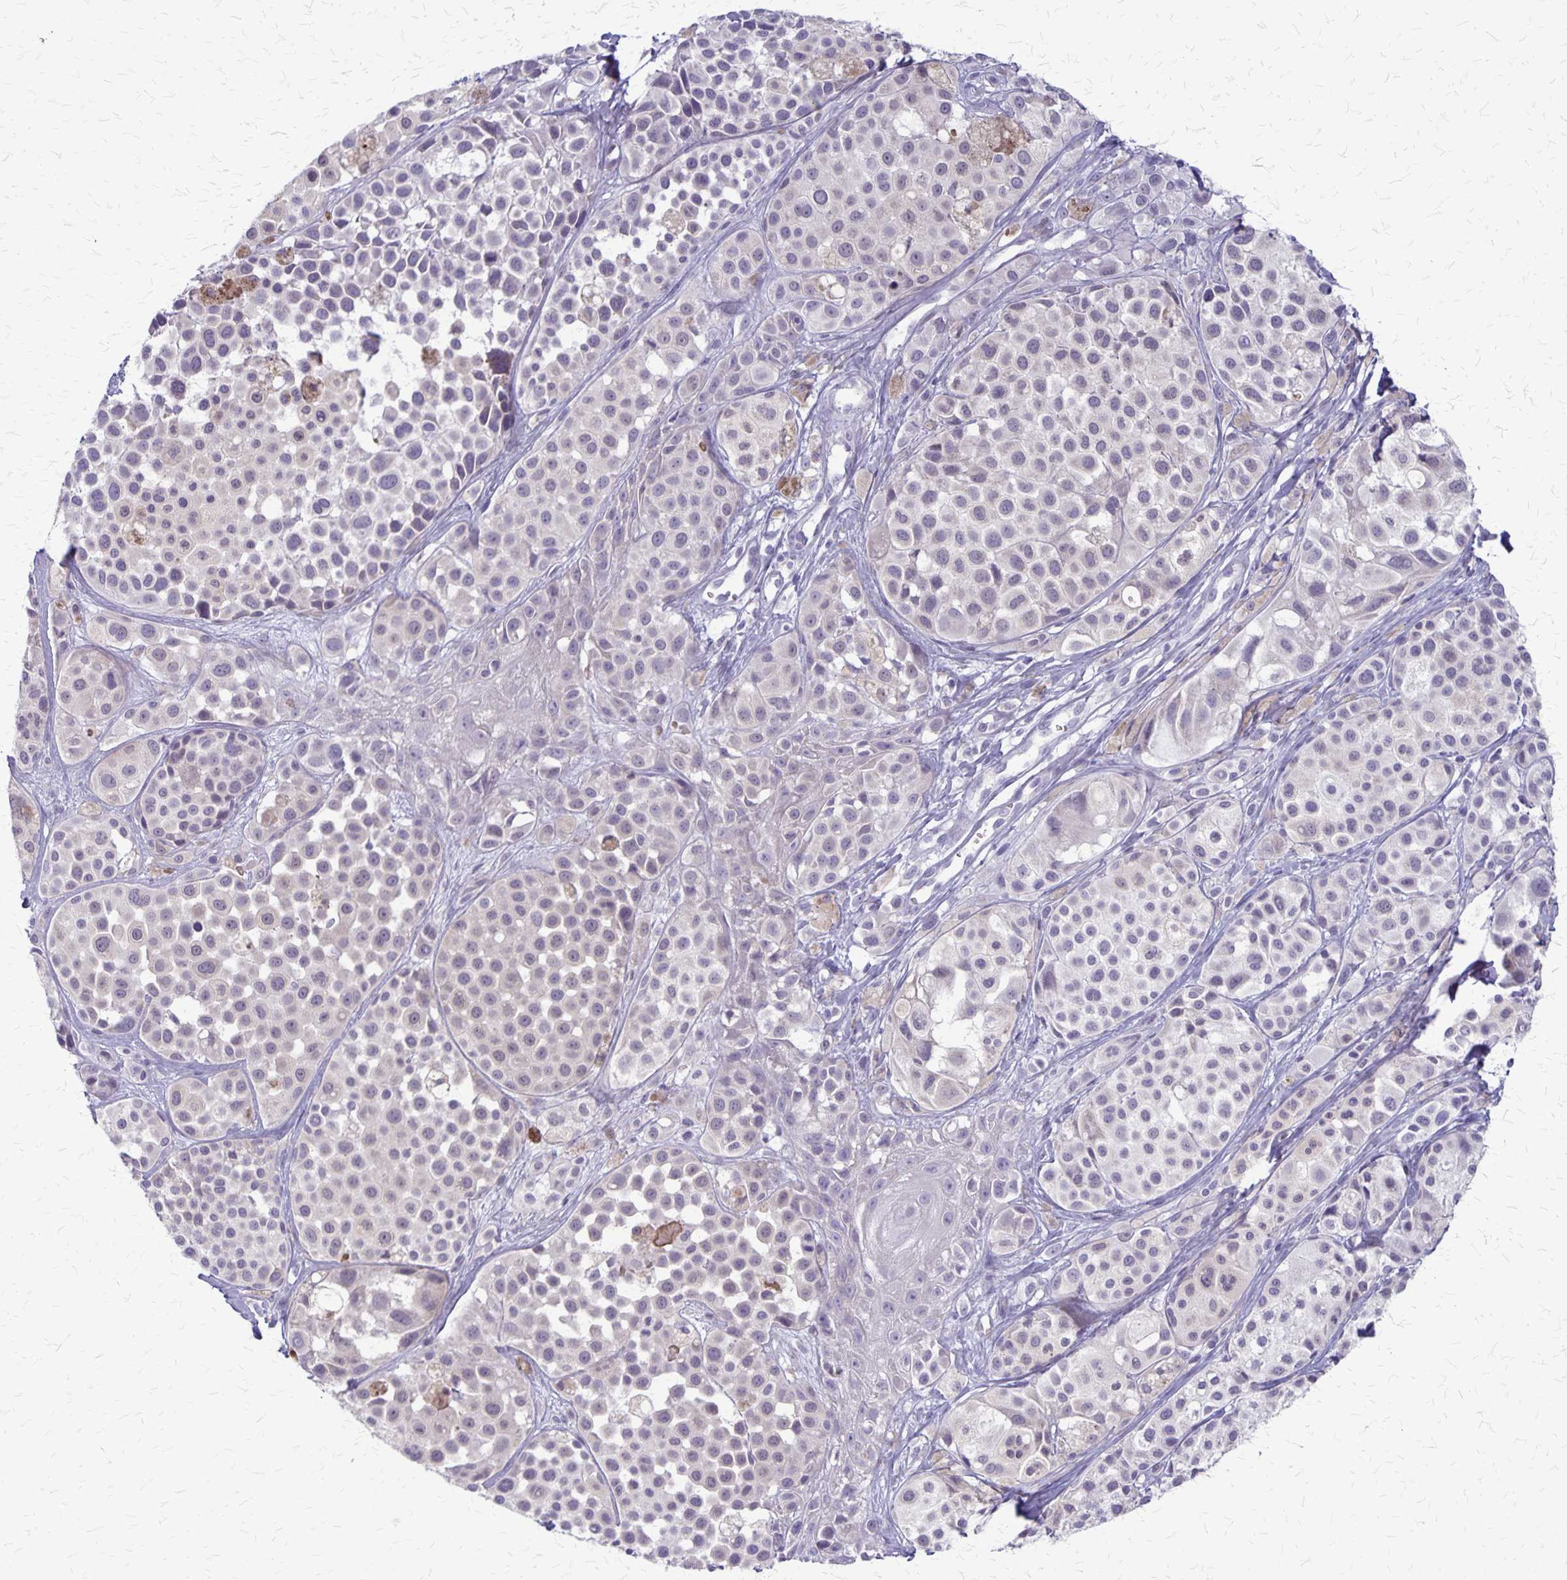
{"staining": {"intensity": "negative", "quantity": "none", "location": "none"}, "tissue": "melanoma", "cell_type": "Tumor cells", "image_type": "cancer", "snomed": [{"axis": "morphology", "description": "Malignant melanoma, NOS"}, {"axis": "topography", "description": "Skin"}], "caption": "This micrograph is of melanoma stained with IHC to label a protein in brown with the nuclei are counter-stained blue. There is no staining in tumor cells.", "gene": "PLXNB3", "patient": {"sex": "male", "age": 77}}